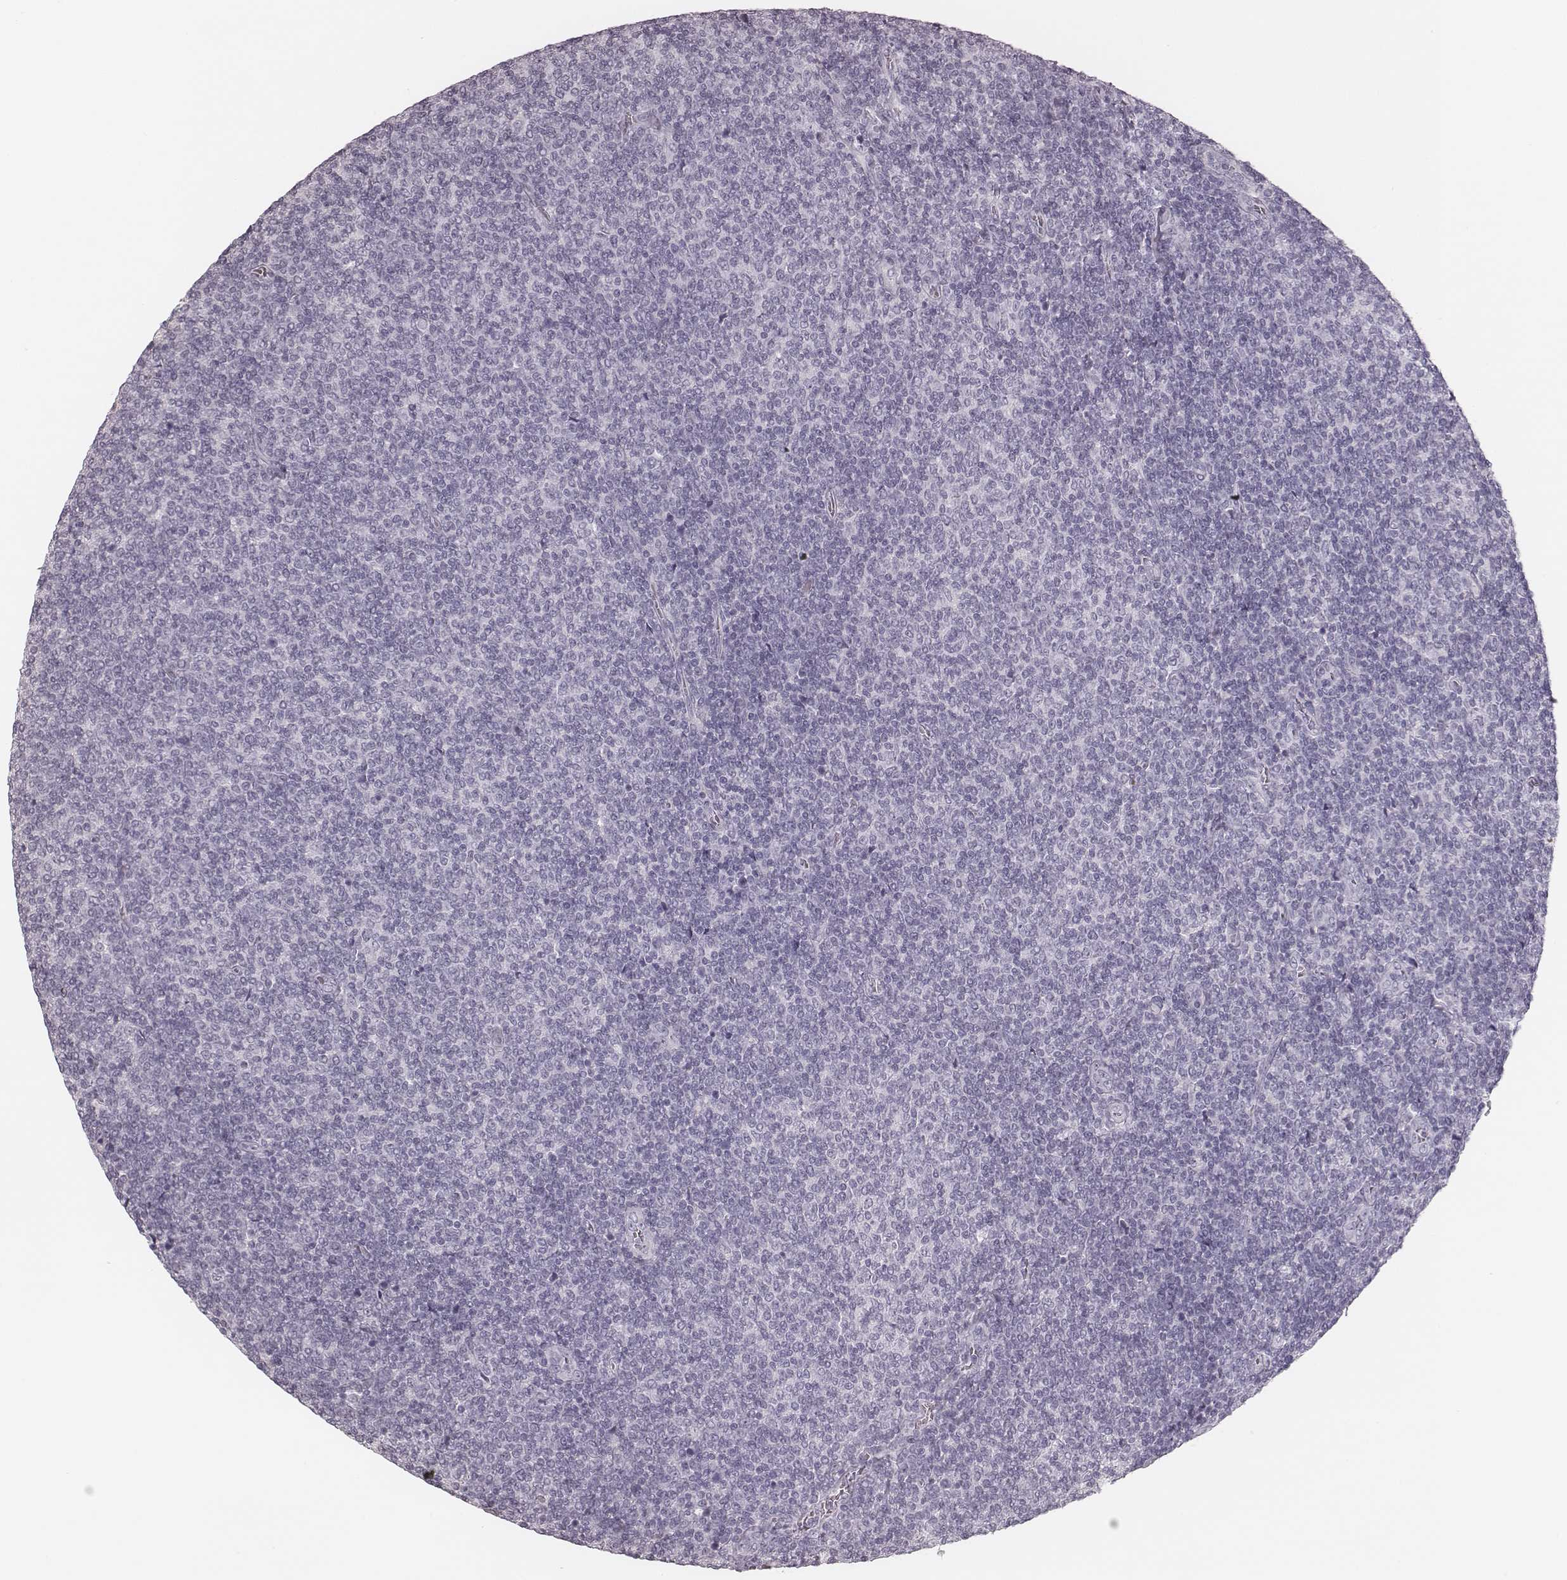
{"staining": {"intensity": "negative", "quantity": "none", "location": "none"}, "tissue": "lymphoma", "cell_type": "Tumor cells", "image_type": "cancer", "snomed": [{"axis": "morphology", "description": "Malignant lymphoma, non-Hodgkin's type, Low grade"}, {"axis": "topography", "description": "Lymph node"}], "caption": "Low-grade malignant lymphoma, non-Hodgkin's type stained for a protein using immunohistochemistry exhibits no expression tumor cells.", "gene": "MSX1", "patient": {"sex": "male", "age": 52}}